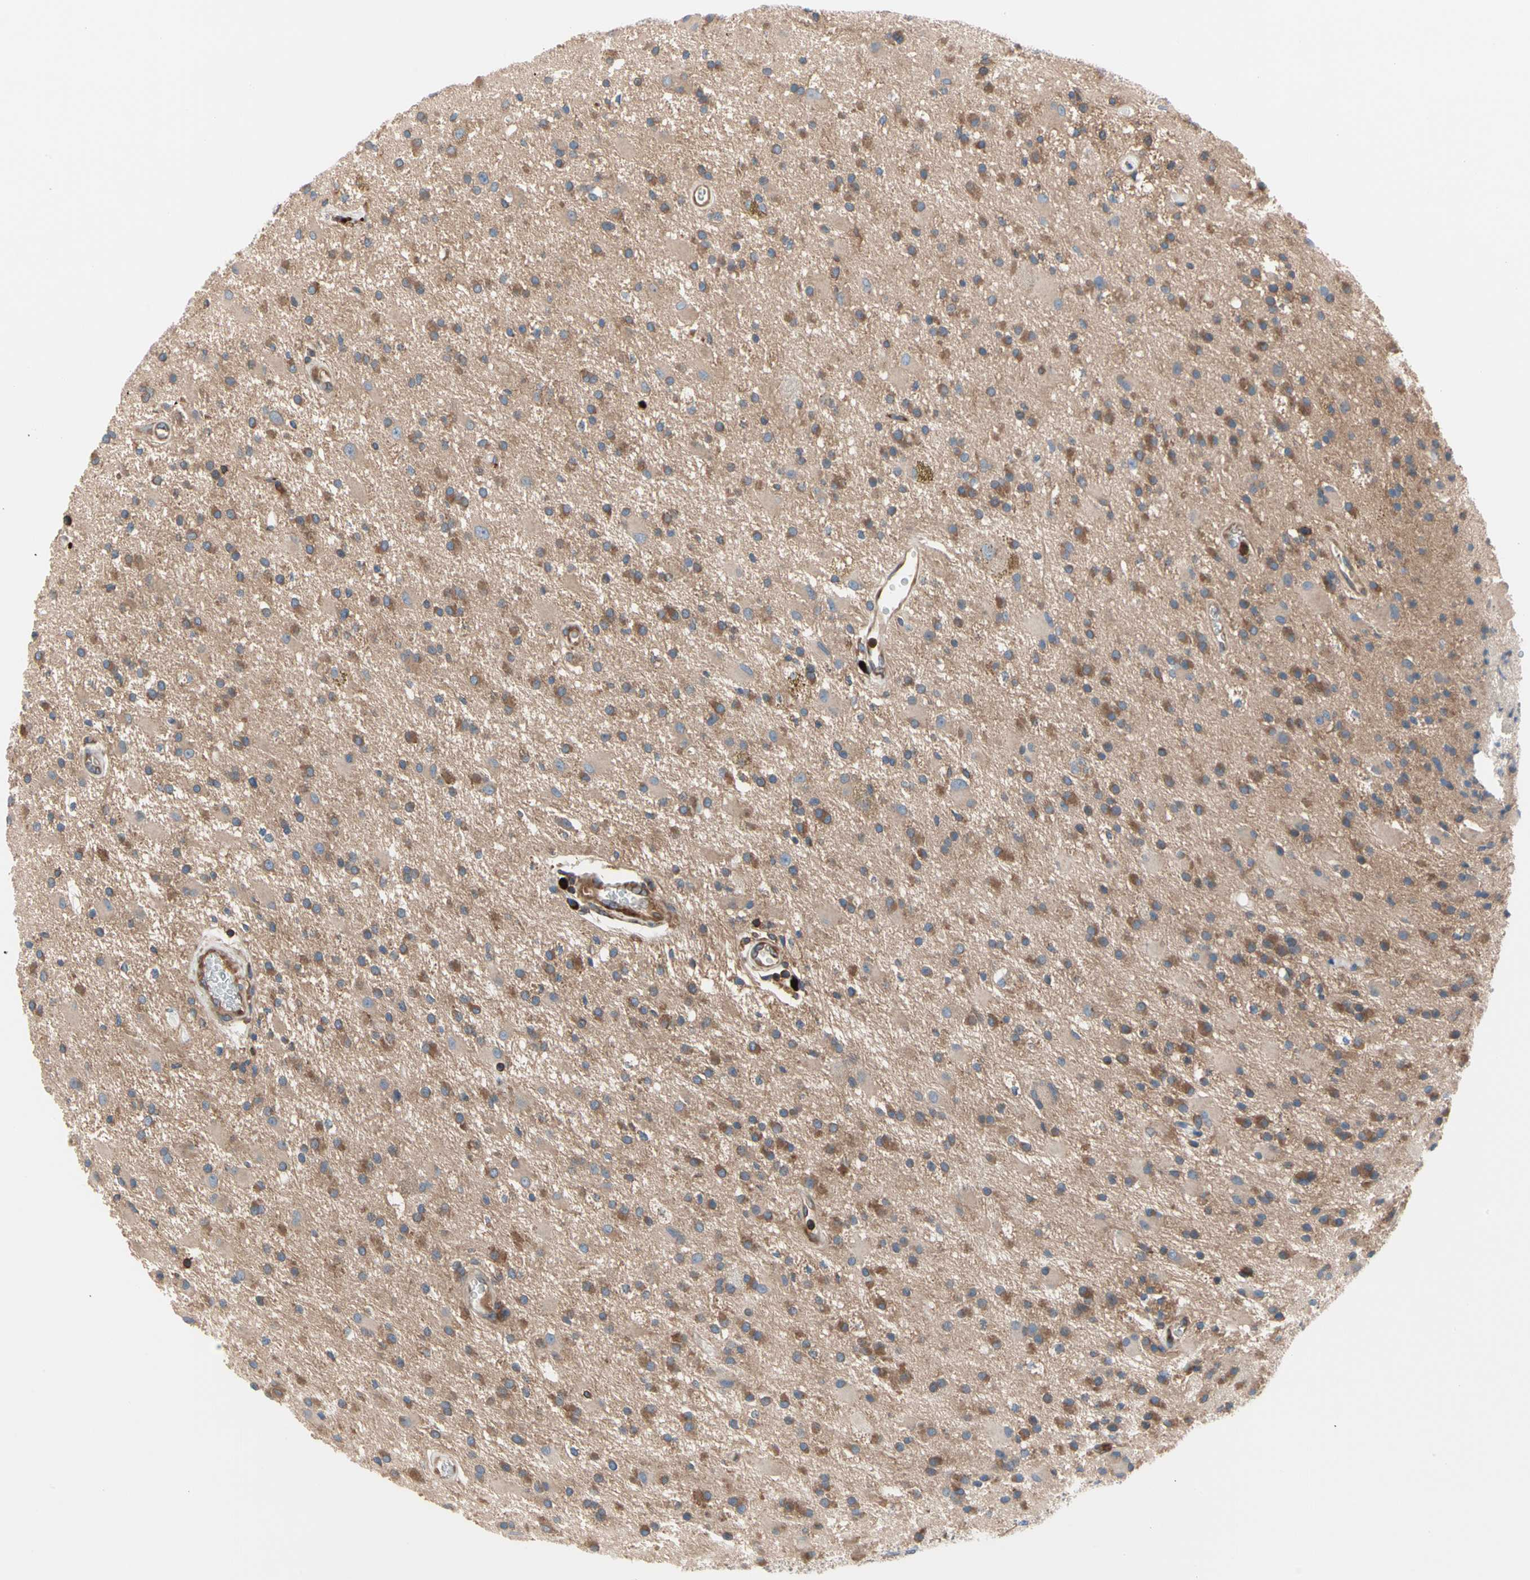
{"staining": {"intensity": "moderate", "quantity": "25%-75%", "location": "cytoplasmic/membranous"}, "tissue": "glioma", "cell_type": "Tumor cells", "image_type": "cancer", "snomed": [{"axis": "morphology", "description": "Glioma, malignant, Low grade"}, {"axis": "topography", "description": "Brain"}], "caption": "Approximately 25%-75% of tumor cells in human malignant glioma (low-grade) display moderate cytoplasmic/membranous protein positivity as visualized by brown immunohistochemical staining.", "gene": "ROCK1", "patient": {"sex": "male", "age": 58}}